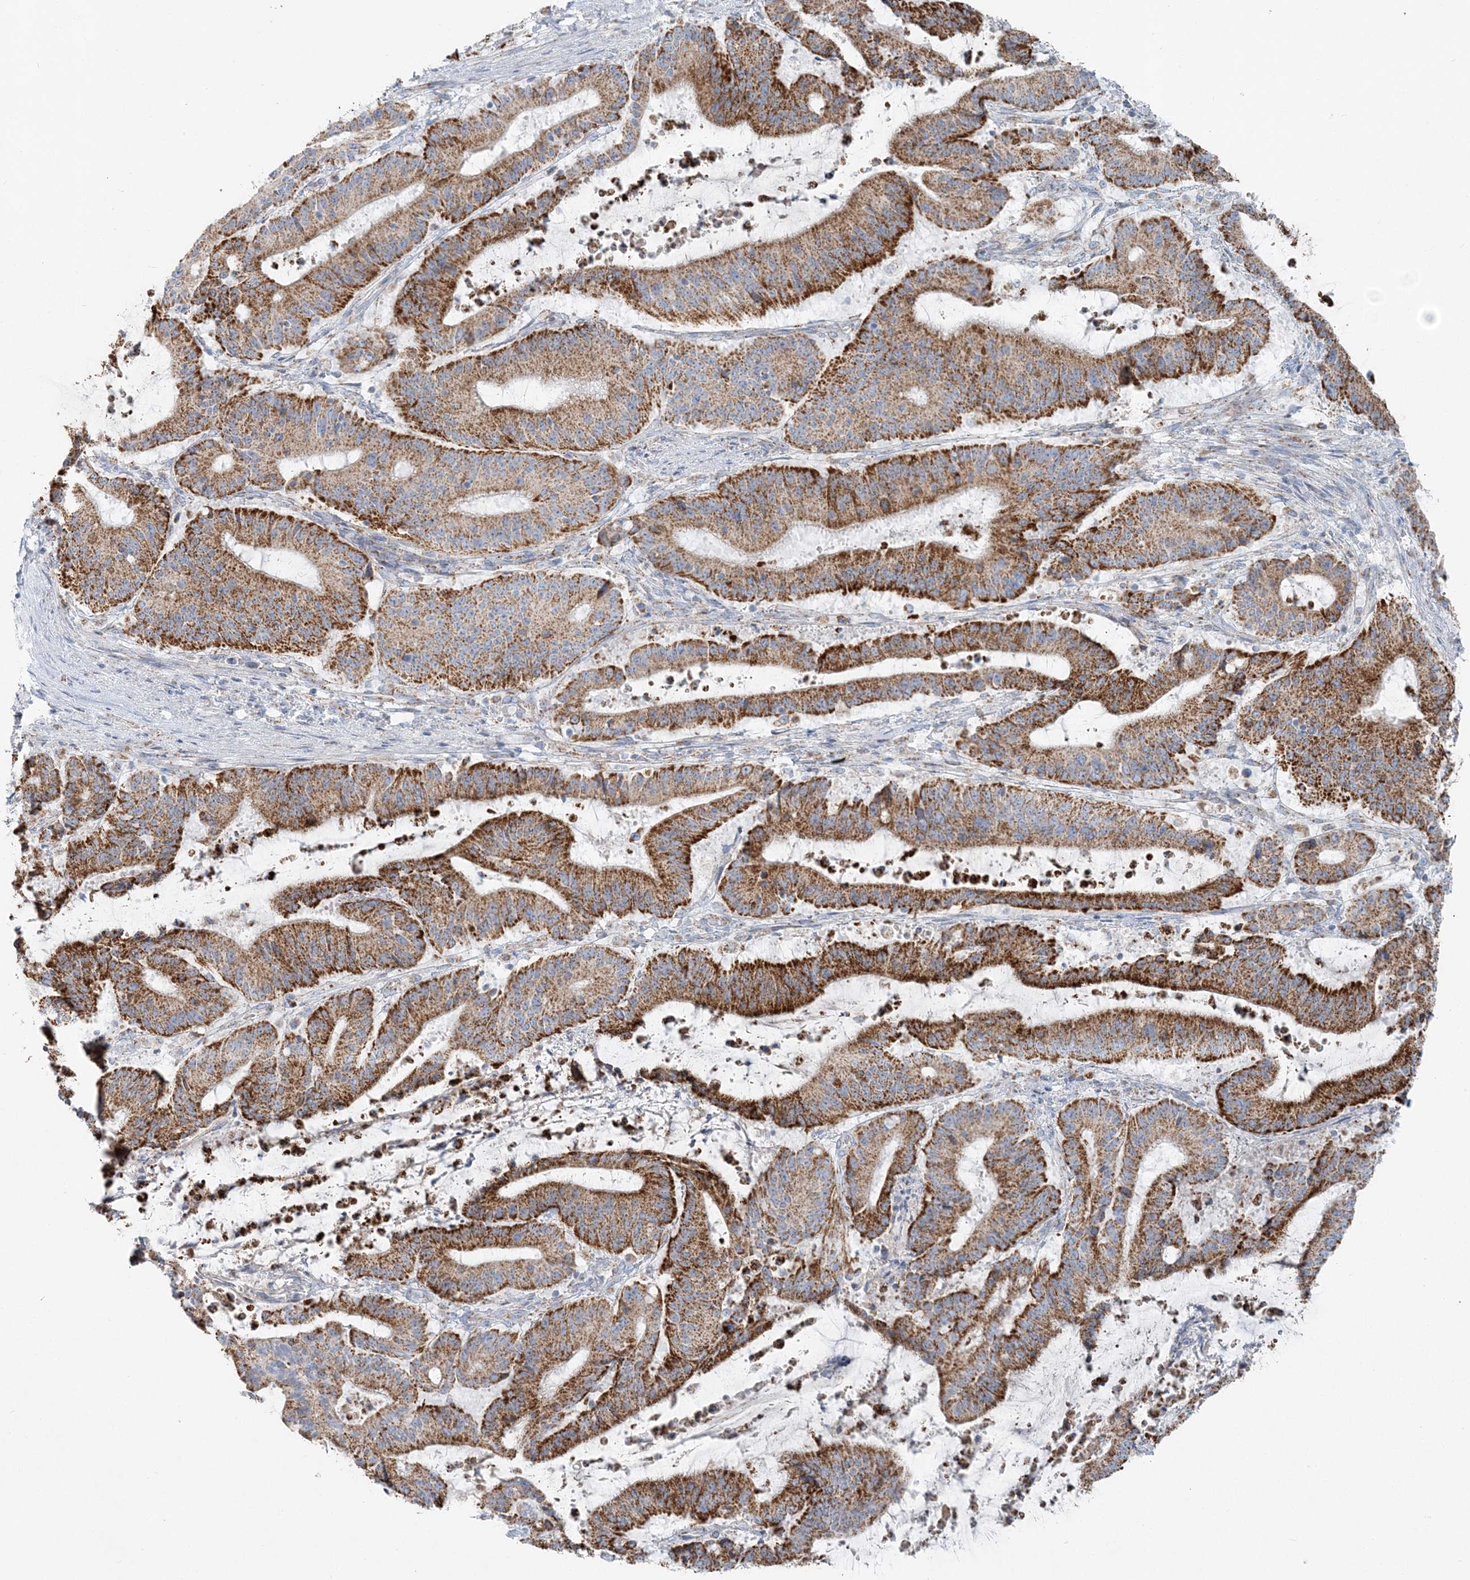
{"staining": {"intensity": "strong", "quantity": ">75%", "location": "cytoplasmic/membranous"}, "tissue": "liver cancer", "cell_type": "Tumor cells", "image_type": "cancer", "snomed": [{"axis": "morphology", "description": "Normal tissue, NOS"}, {"axis": "morphology", "description": "Cholangiocarcinoma"}, {"axis": "topography", "description": "Liver"}, {"axis": "topography", "description": "Peripheral nerve tissue"}], "caption": "Immunohistochemical staining of liver cholangiocarcinoma shows strong cytoplasmic/membranous protein staining in about >75% of tumor cells.", "gene": "PCCB", "patient": {"sex": "female", "age": 73}}